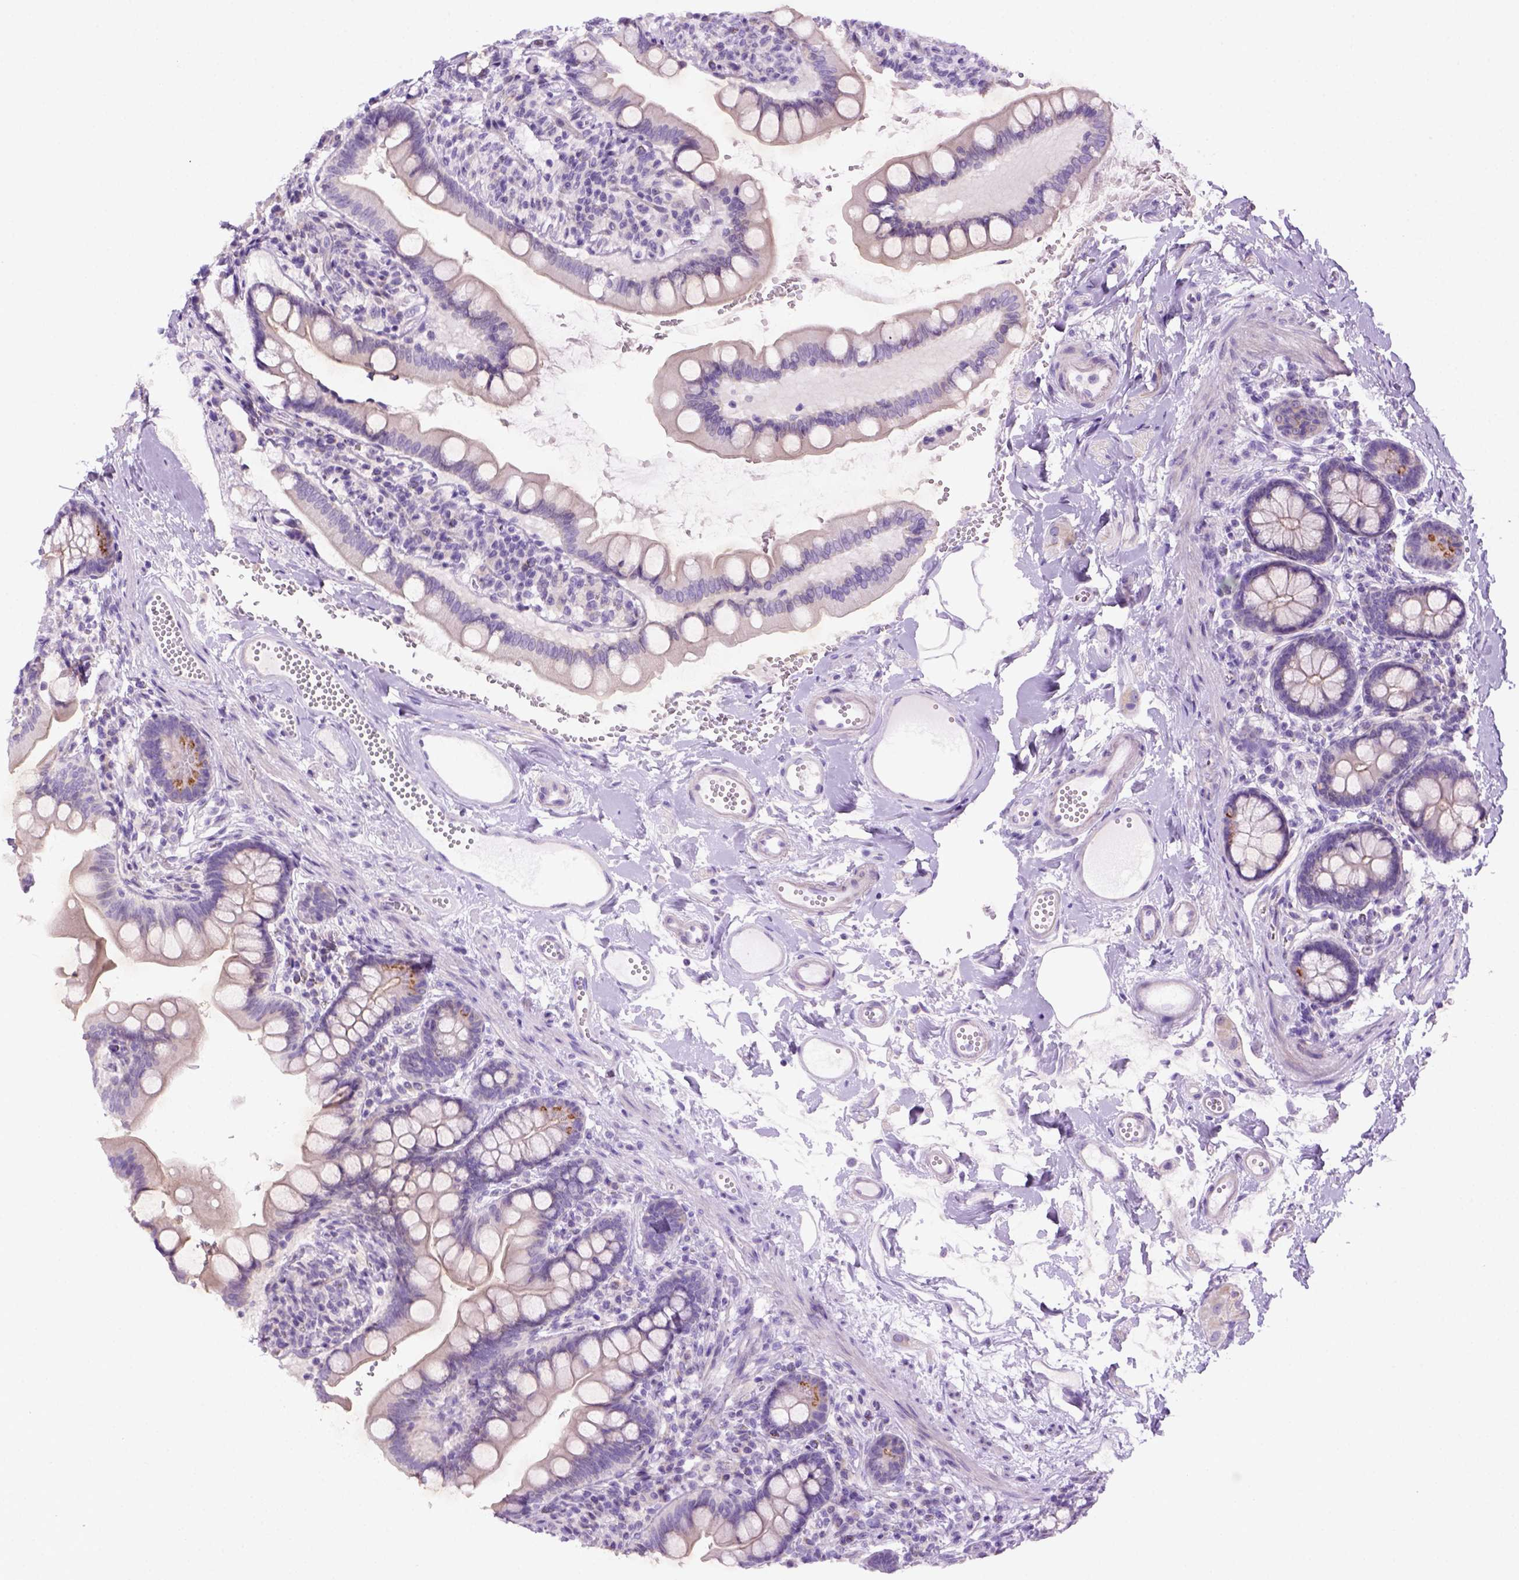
{"staining": {"intensity": "negative", "quantity": "none", "location": "none"}, "tissue": "small intestine", "cell_type": "Glandular cells", "image_type": "normal", "snomed": [{"axis": "morphology", "description": "Normal tissue, NOS"}, {"axis": "topography", "description": "Small intestine"}], "caption": "The histopathology image displays no staining of glandular cells in benign small intestine.", "gene": "DNAH11", "patient": {"sex": "female", "age": 56}}